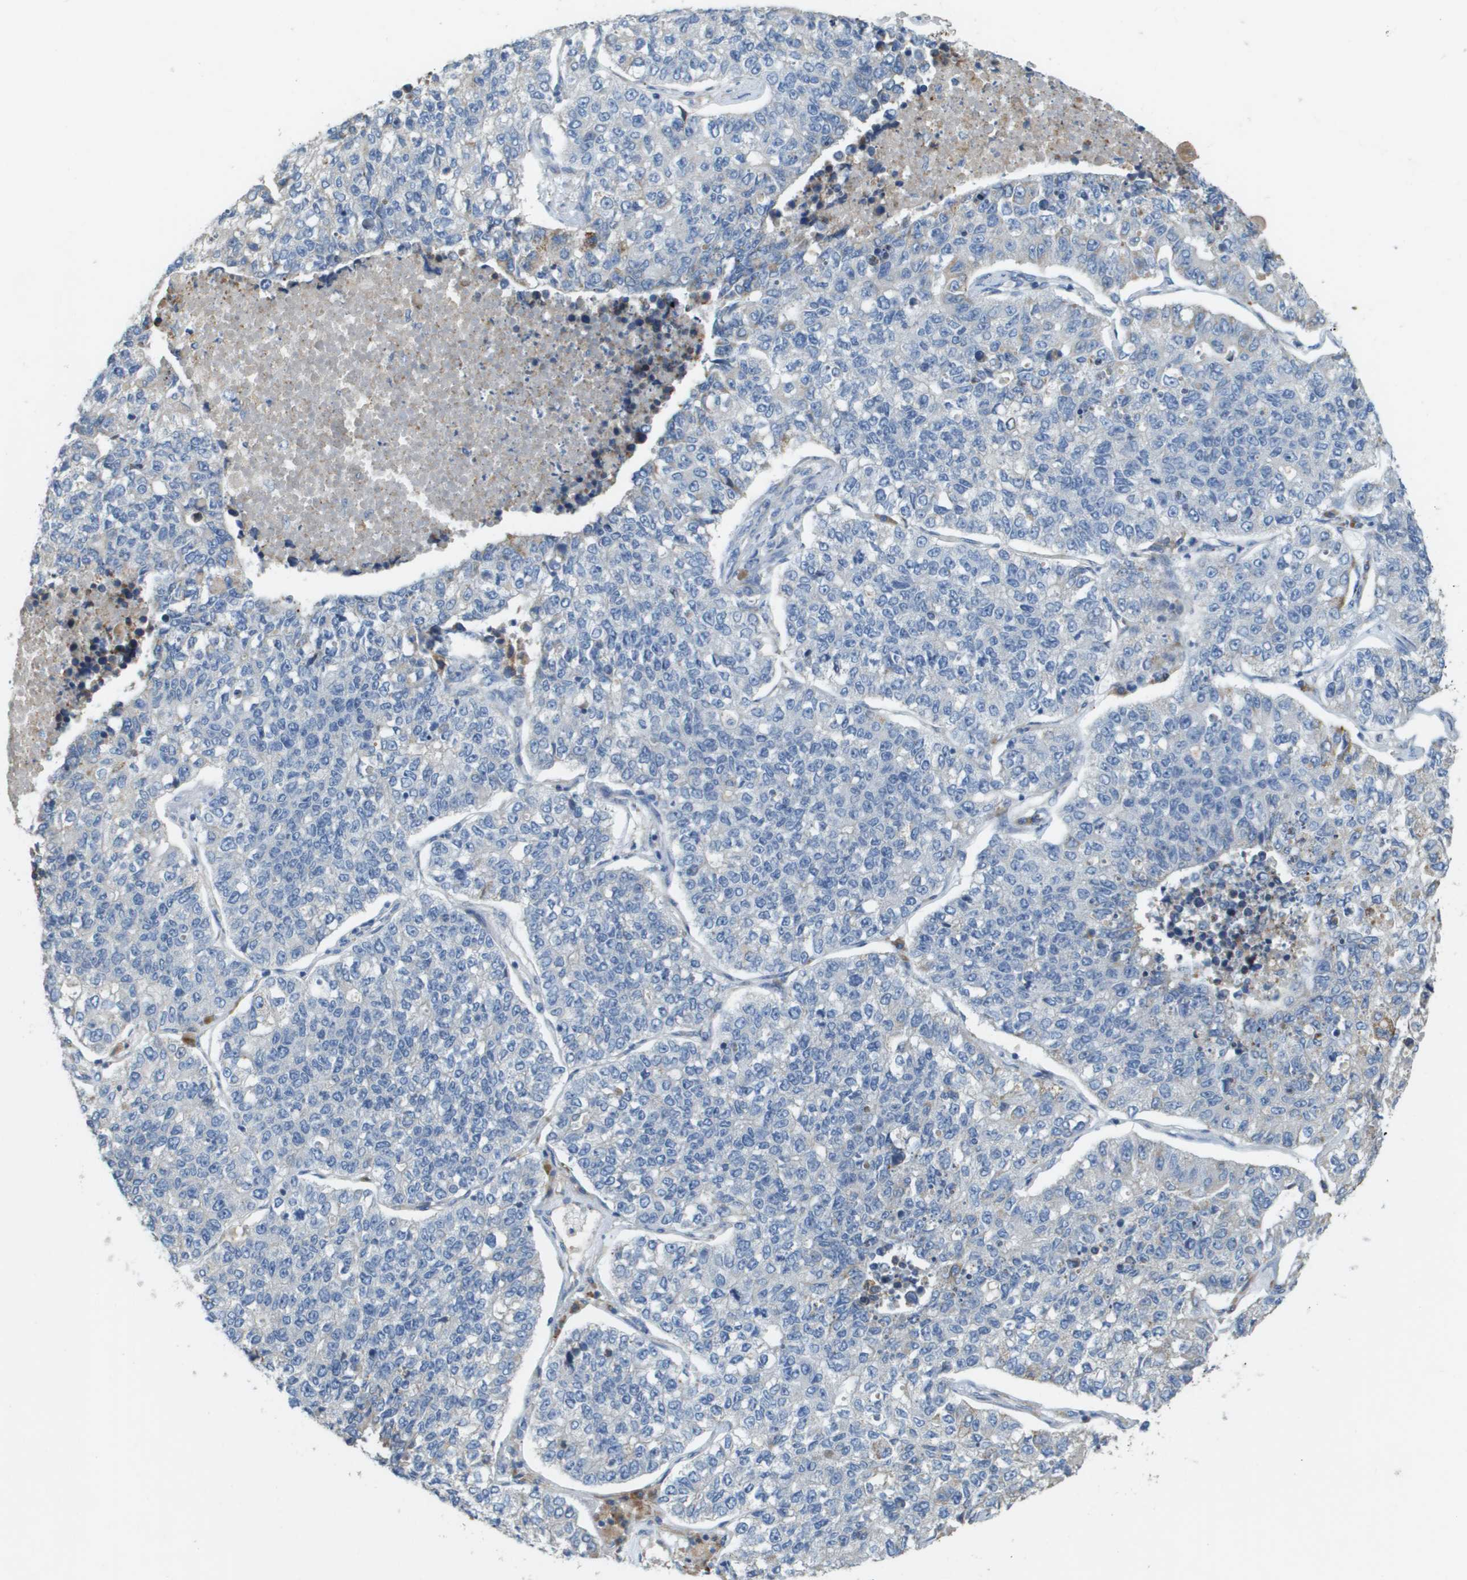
{"staining": {"intensity": "negative", "quantity": "none", "location": "none"}, "tissue": "lung cancer", "cell_type": "Tumor cells", "image_type": "cancer", "snomed": [{"axis": "morphology", "description": "Adenocarcinoma, NOS"}, {"axis": "topography", "description": "Lung"}], "caption": "Human lung adenocarcinoma stained for a protein using immunohistochemistry (IHC) shows no expression in tumor cells.", "gene": "CASP10", "patient": {"sex": "male", "age": 49}}